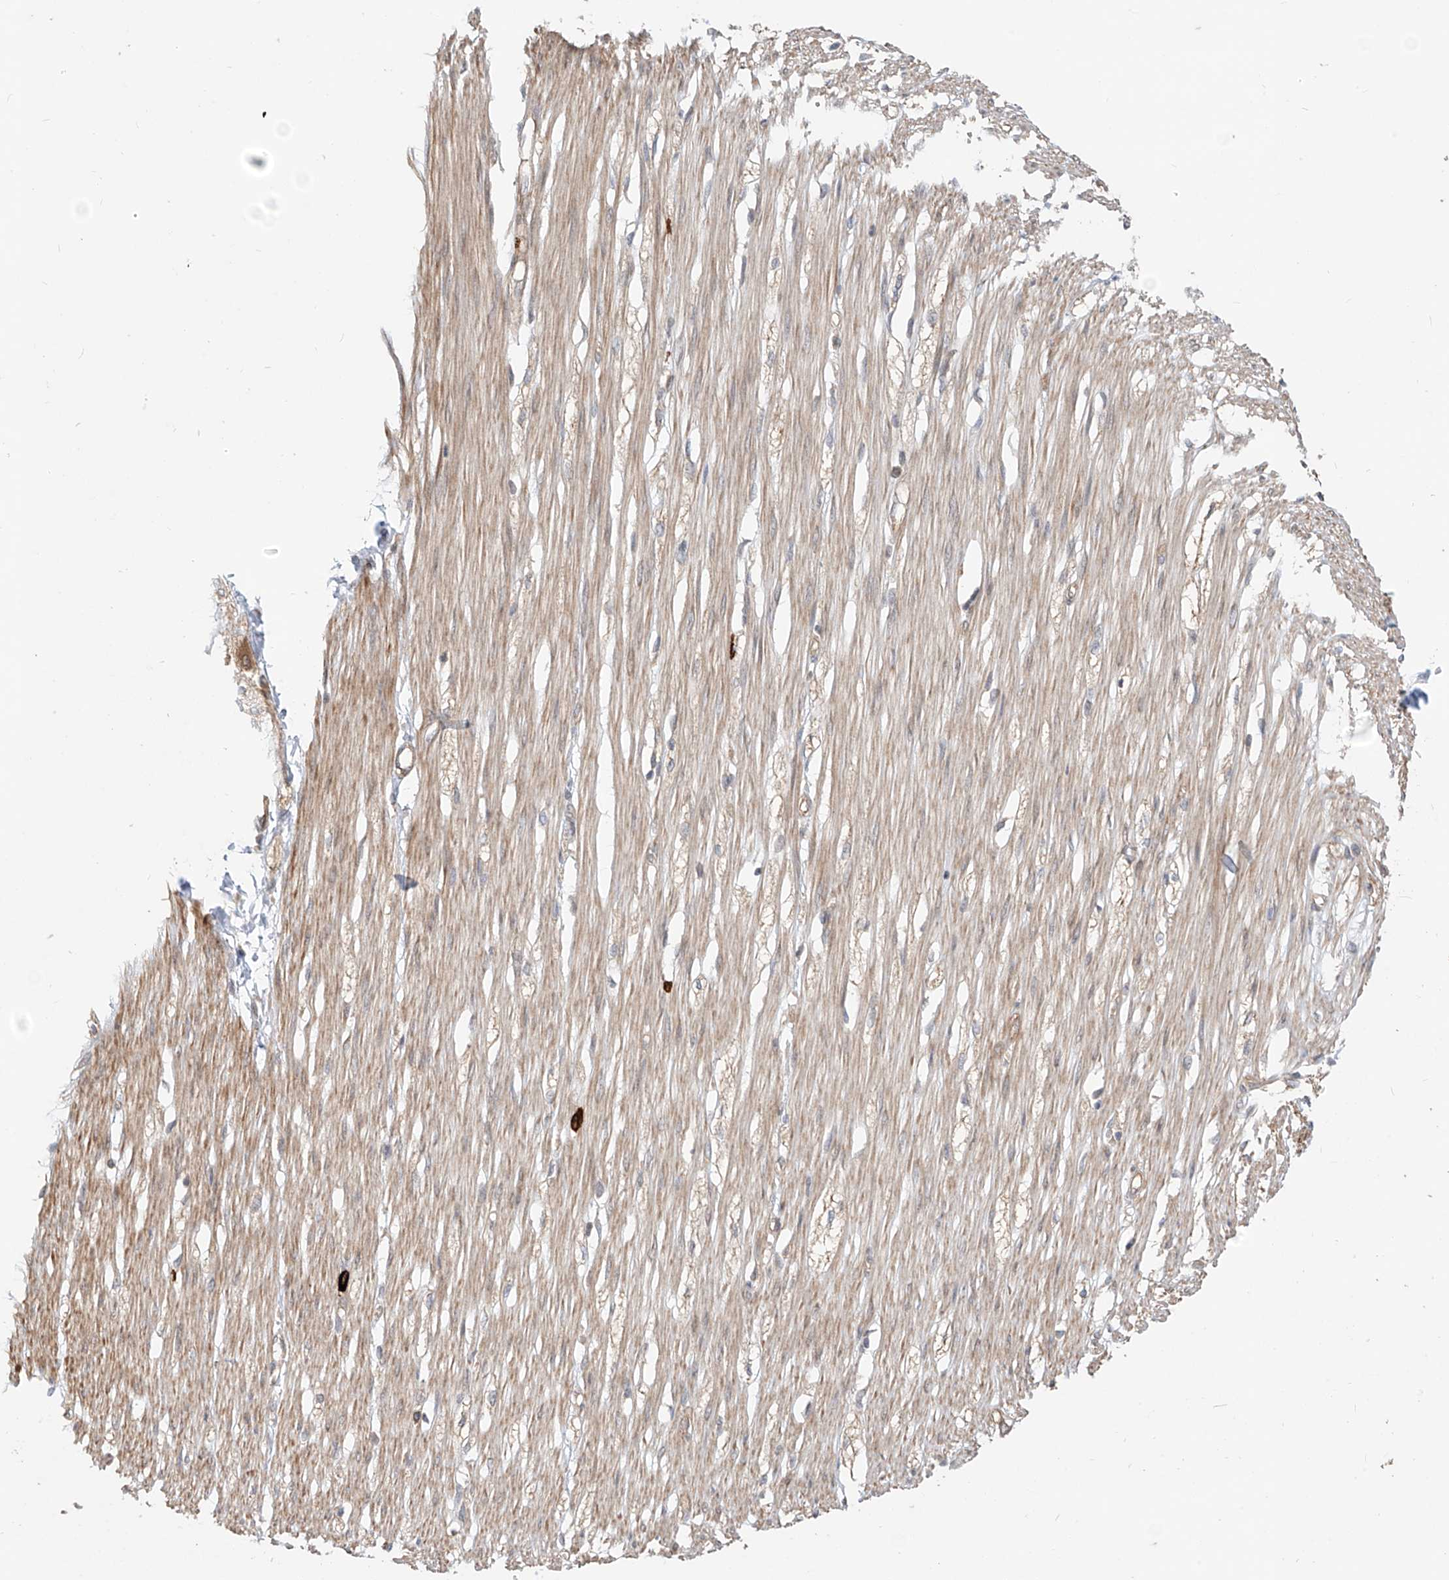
{"staining": {"intensity": "weak", "quantity": "25%-75%", "location": "cytoplasmic/membranous"}, "tissue": "smooth muscle", "cell_type": "Smooth muscle cells", "image_type": "normal", "snomed": [{"axis": "morphology", "description": "Normal tissue, NOS"}, {"axis": "morphology", "description": "Adenocarcinoma, NOS"}, {"axis": "topography", "description": "Colon"}, {"axis": "topography", "description": "Peripheral nerve tissue"}], "caption": "IHC of benign human smooth muscle exhibits low levels of weak cytoplasmic/membranous expression in approximately 25%-75% of smooth muscle cells.", "gene": "MTUS2", "patient": {"sex": "male", "age": 14}}